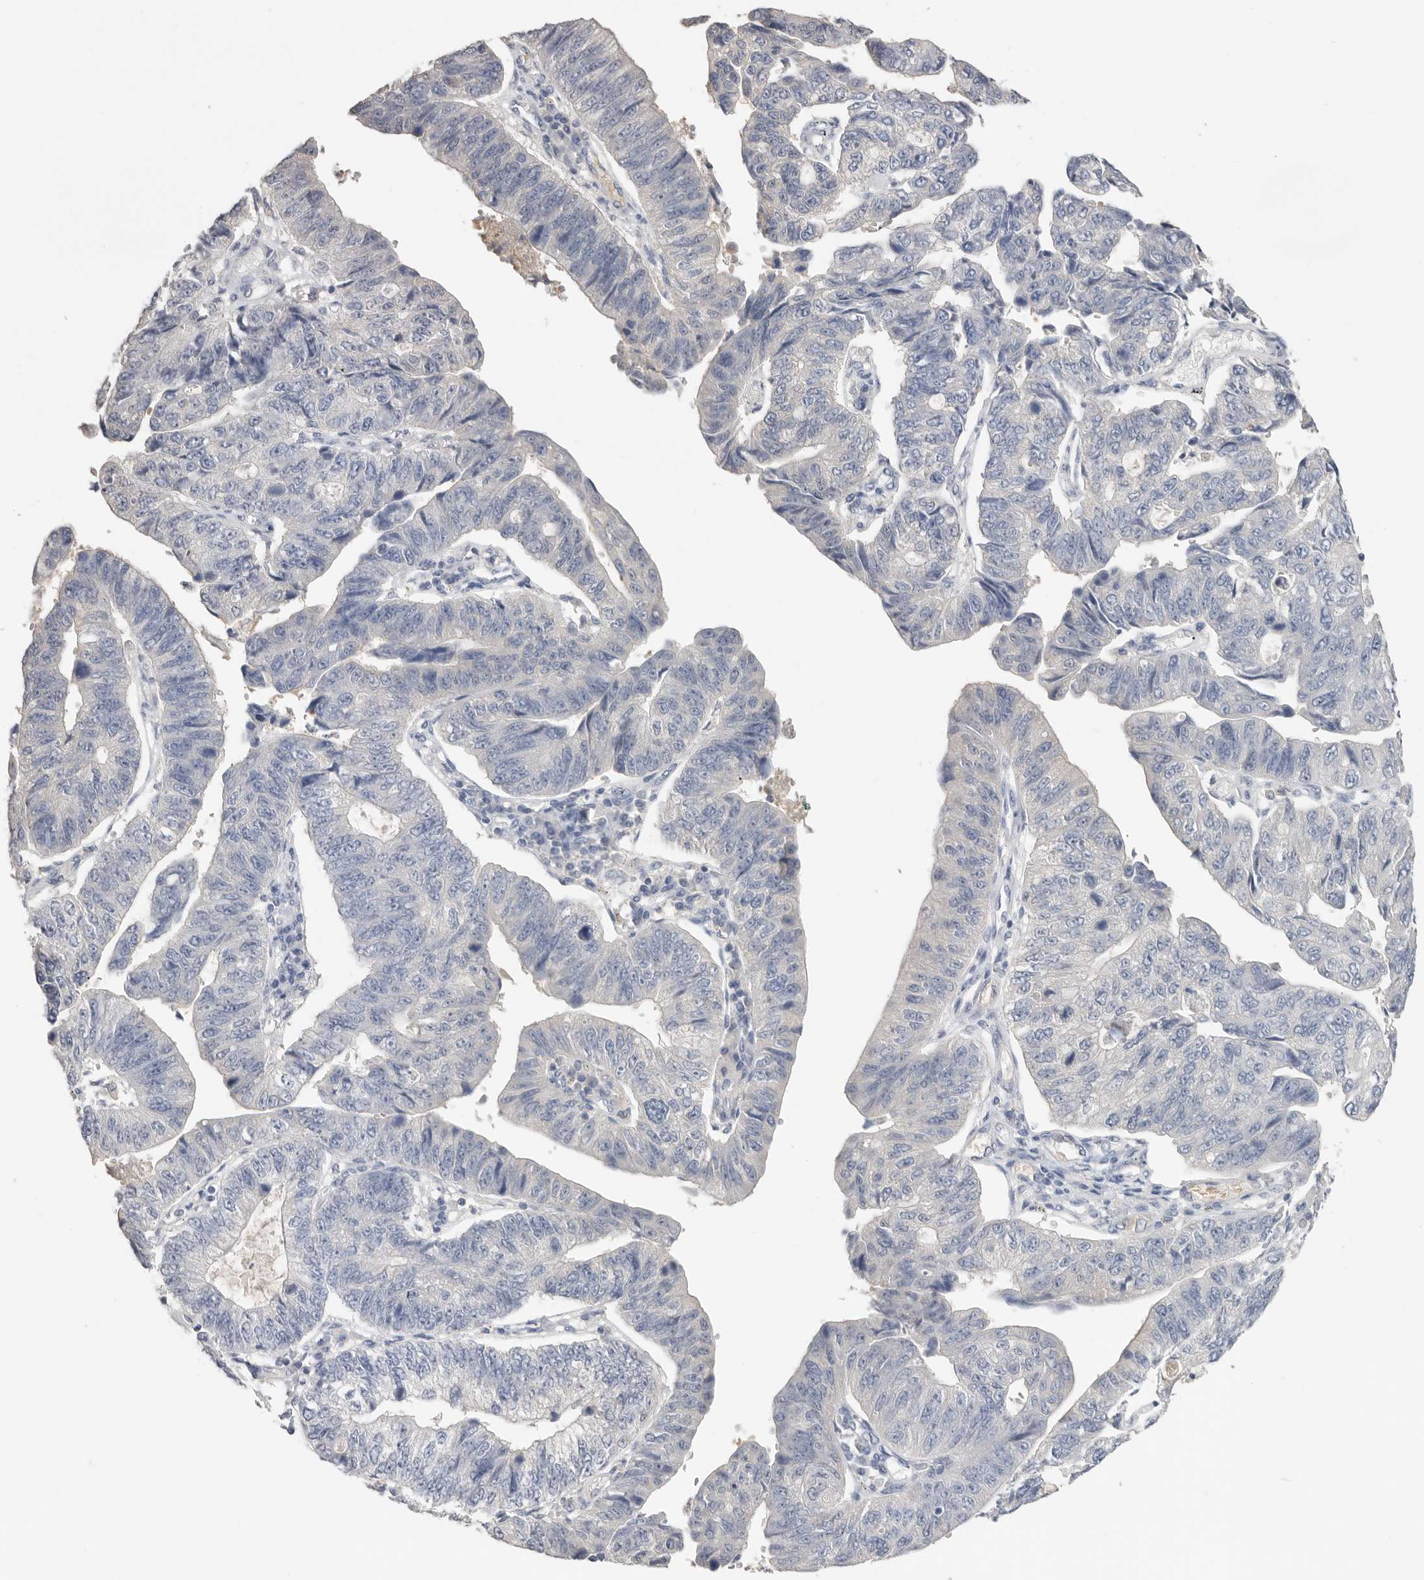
{"staining": {"intensity": "negative", "quantity": "none", "location": "none"}, "tissue": "stomach cancer", "cell_type": "Tumor cells", "image_type": "cancer", "snomed": [{"axis": "morphology", "description": "Adenocarcinoma, NOS"}, {"axis": "topography", "description": "Stomach"}], "caption": "Protein analysis of stomach cancer (adenocarcinoma) shows no significant expression in tumor cells.", "gene": "APOA2", "patient": {"sex": "male", "age": 59}}